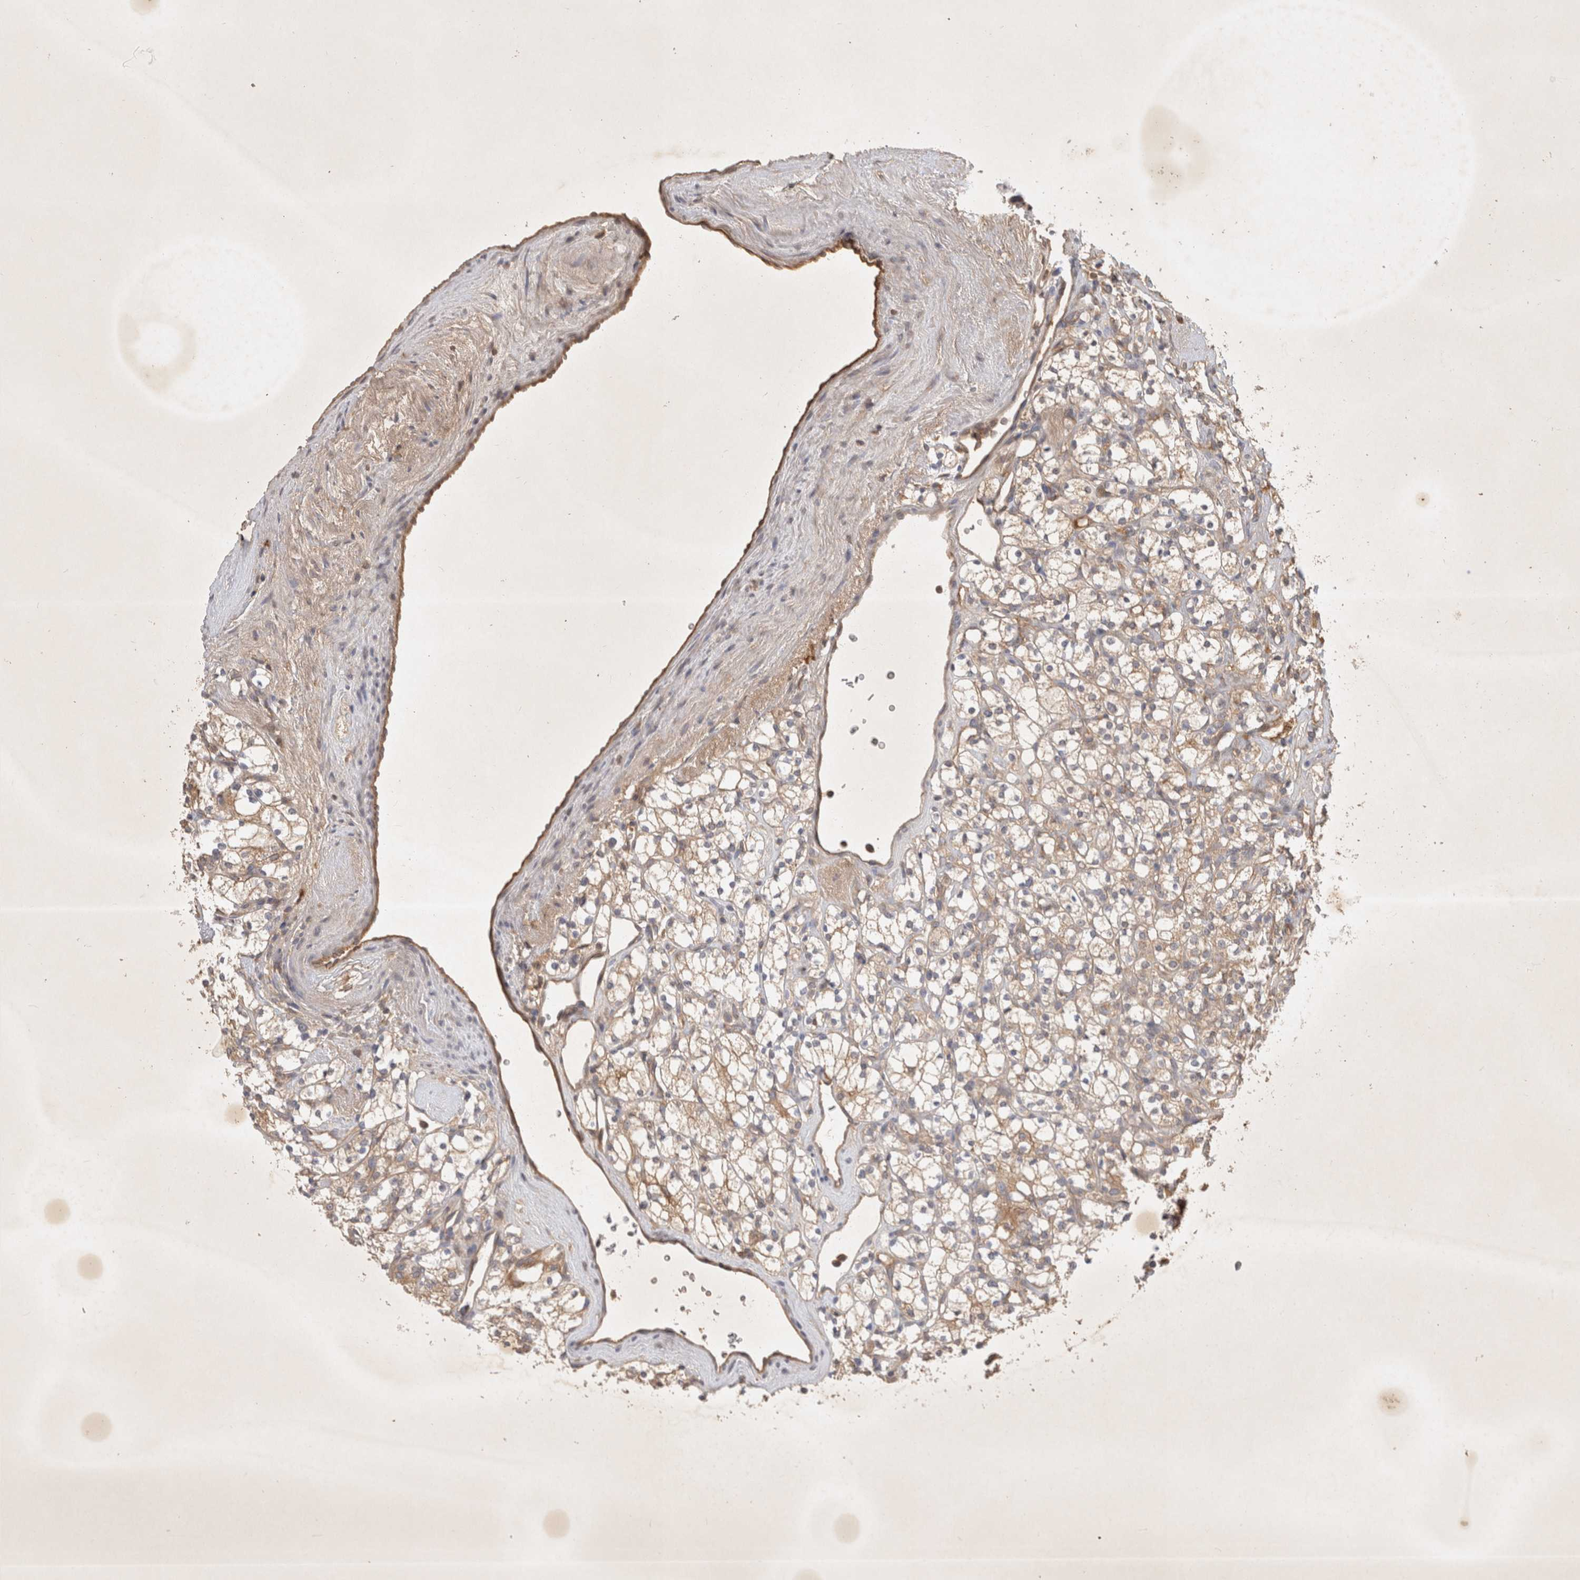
{"staining": {"intensity": "weak", "quantity": "25%-75%", "location": "cytoplasmic/membranous"}, "tissue": "renal cancer", "cell_type": "Tumor cells", "image_type": "cancer", "snomed": [{"axis": "morphology", "description": "Adenocarcinoma, NOS"}, {"axis": "topography", "description": "Kidney"}], "caption": "Protein staining reveals weak cytoplasmic/membranous positivity in approximately 25%-75% of tumor cells in renal adenocarcinoma.", "gene": "YES1", "patient": {"sex": "male", "age": 77}}